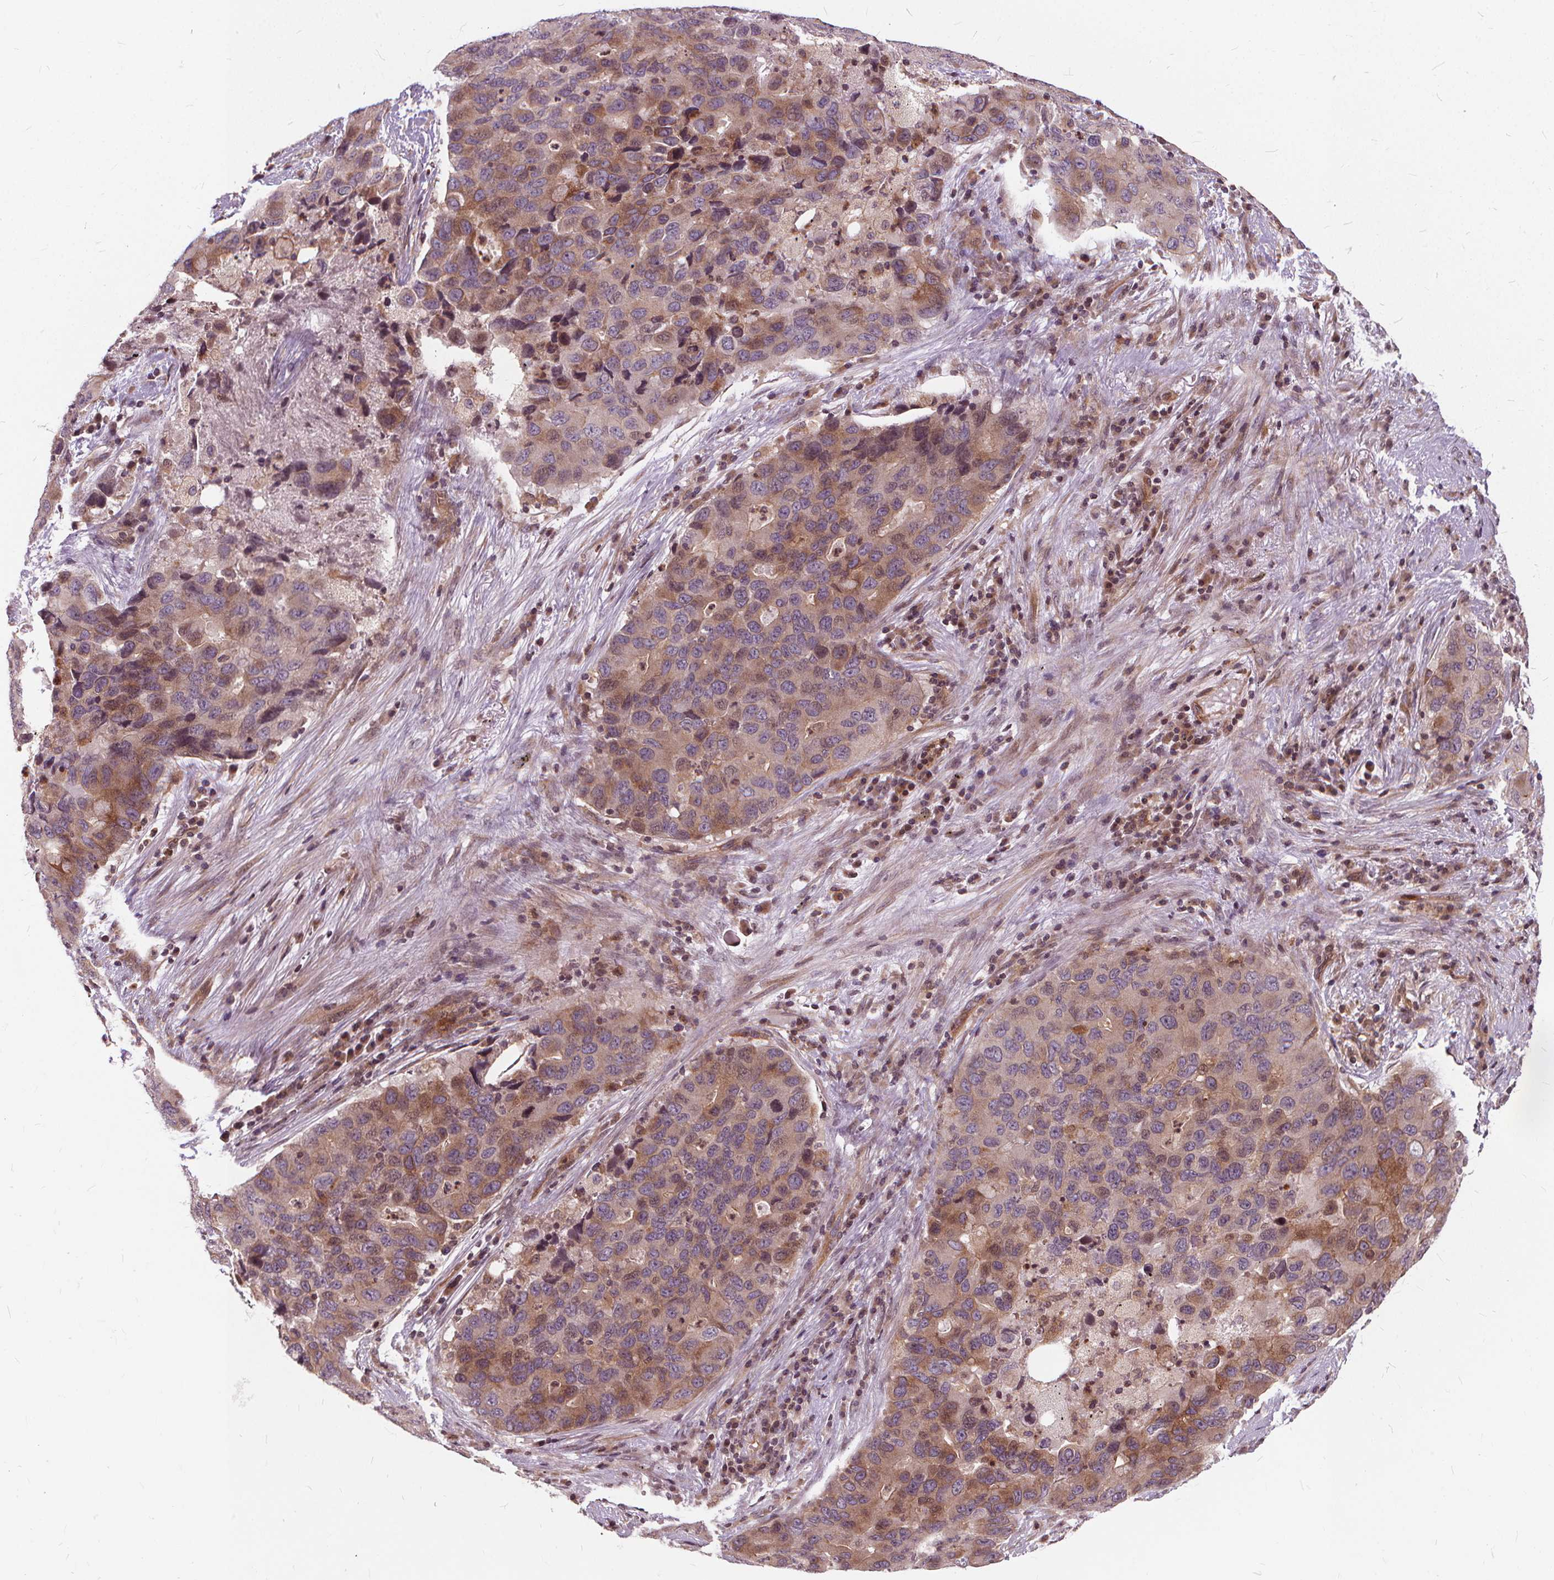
{"staining": {"intensity": "moderate", "quantity": ">75%", "location": "cytoplasmic/membranous"}, "tissue": "lung cancer", "cell_type": "Tumor cells", "image_type": "cancer", "snomed": [{"axis": "morphology", "description": "Adenocarcinoma, NOS"}, {"axis": "morphology", "description": "Adenocarcinoma, metastatic, NOS"}, {"axis": "topography", "description": "Lymph node"}, {"axis": "topography", "description": "Lung"}], "caption": "A micrograph of human lung cancer (metastatic adenocarcinoma) stained for a protein demonstrates moderate cytoplasmic/membranous brown staining in tumor cells.", "gene": "INPP5E", "patient": {"sex": "female", "age": 54}}